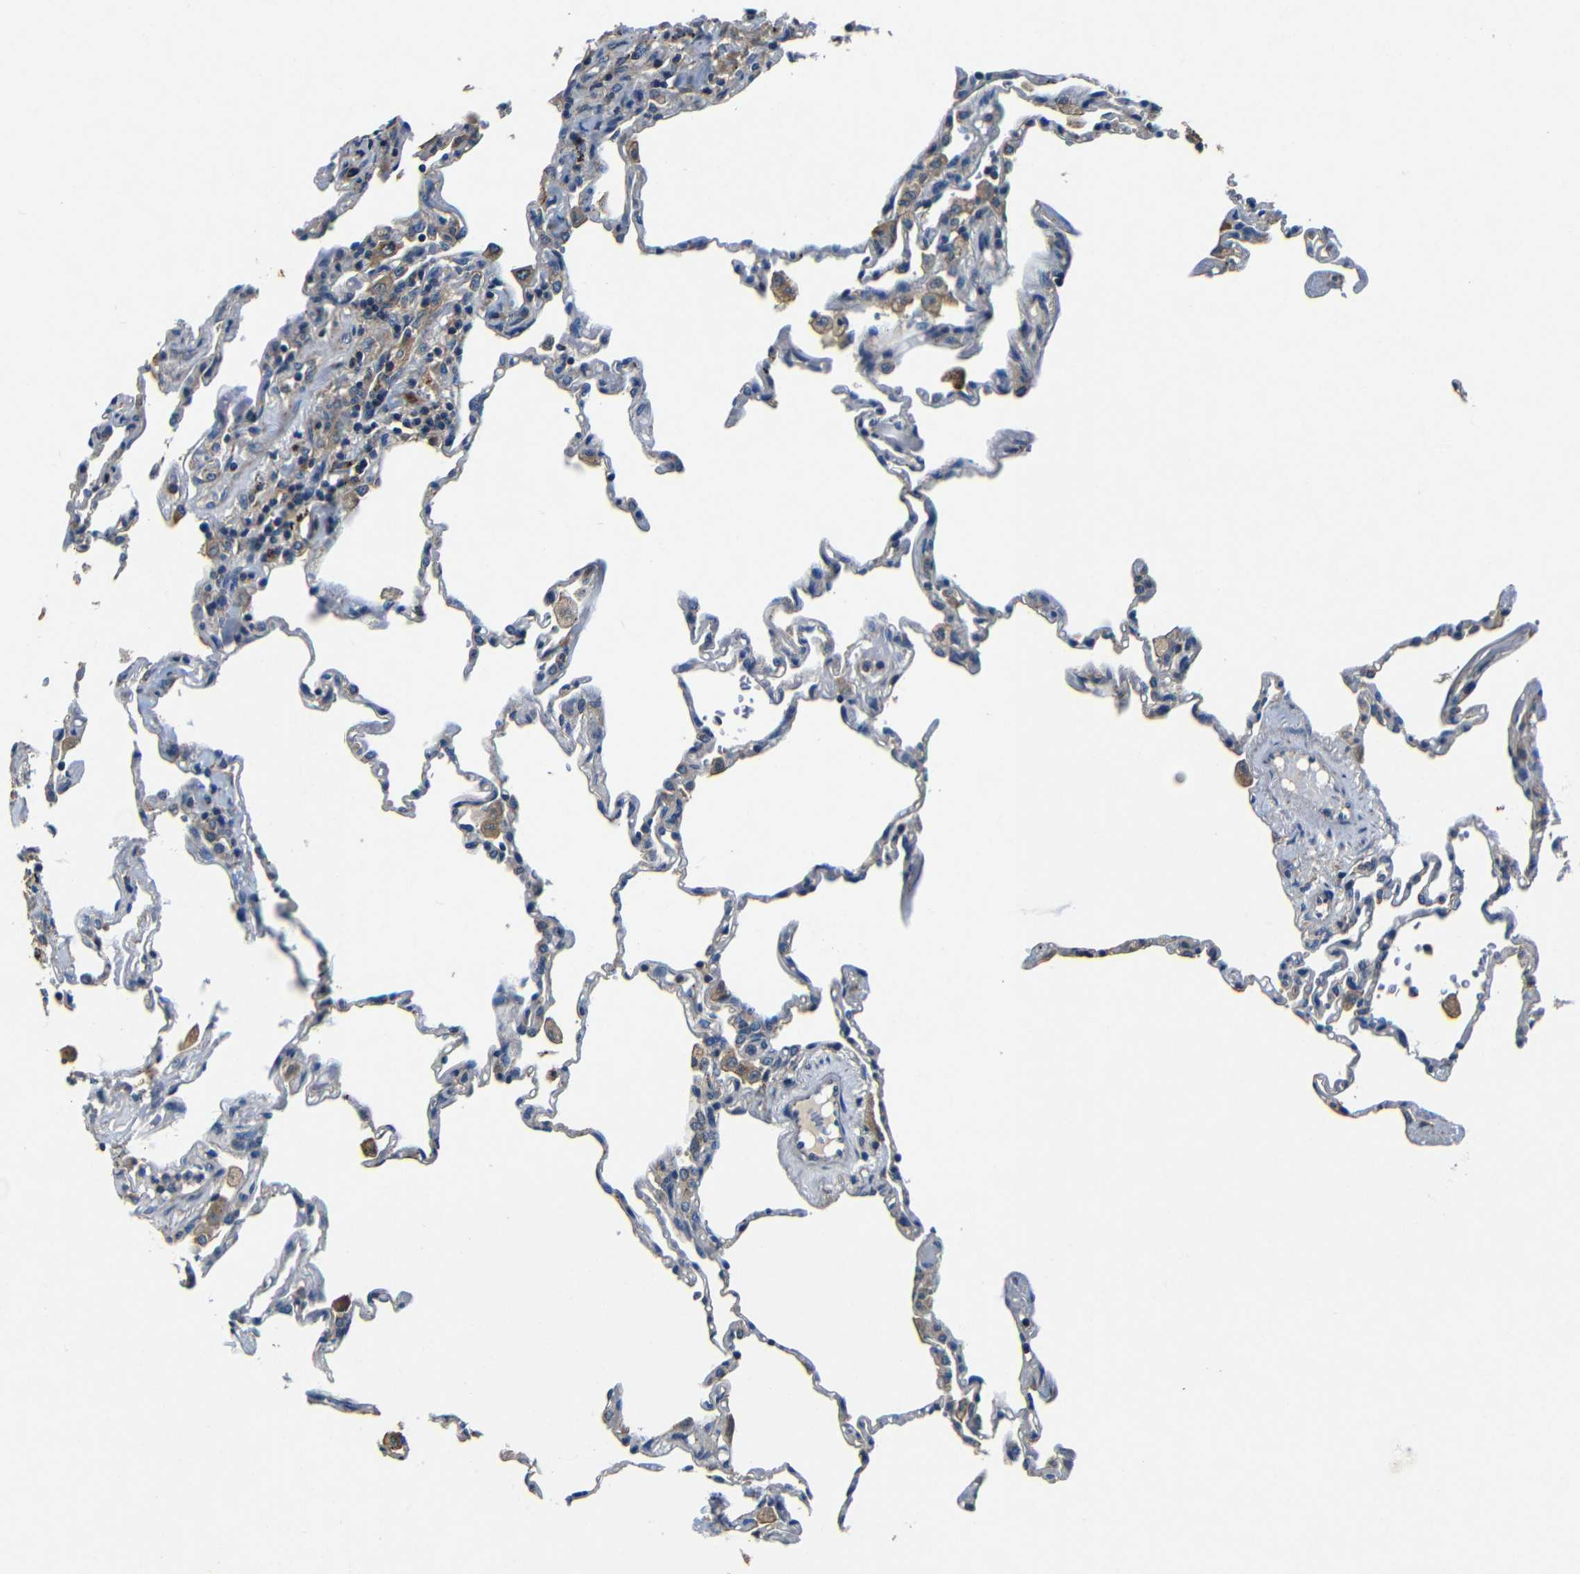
{"staining": {"intensity": "negative", "quantity": "none", "location": "none"}, "tissue": "lung", "cell_type": "Alveolar cells", "image_type": "normal", "snomed": [{"axis": "morphology", "description": "Normal tissue, NOS"}, {"axis": "topography", "description": "Lung"}], "caption": "Immunohistochemistry photomicrograph of unremarkable lung: lung stained with DAB shows no significant protein positivity in alveolar cells. Brightfield microscopy of IHC stained with DAB (brown) and hematoxylin (blue), captured at high magnification.", "gene": "MTX1", "patient": {"sex": "male", "age": 59}}